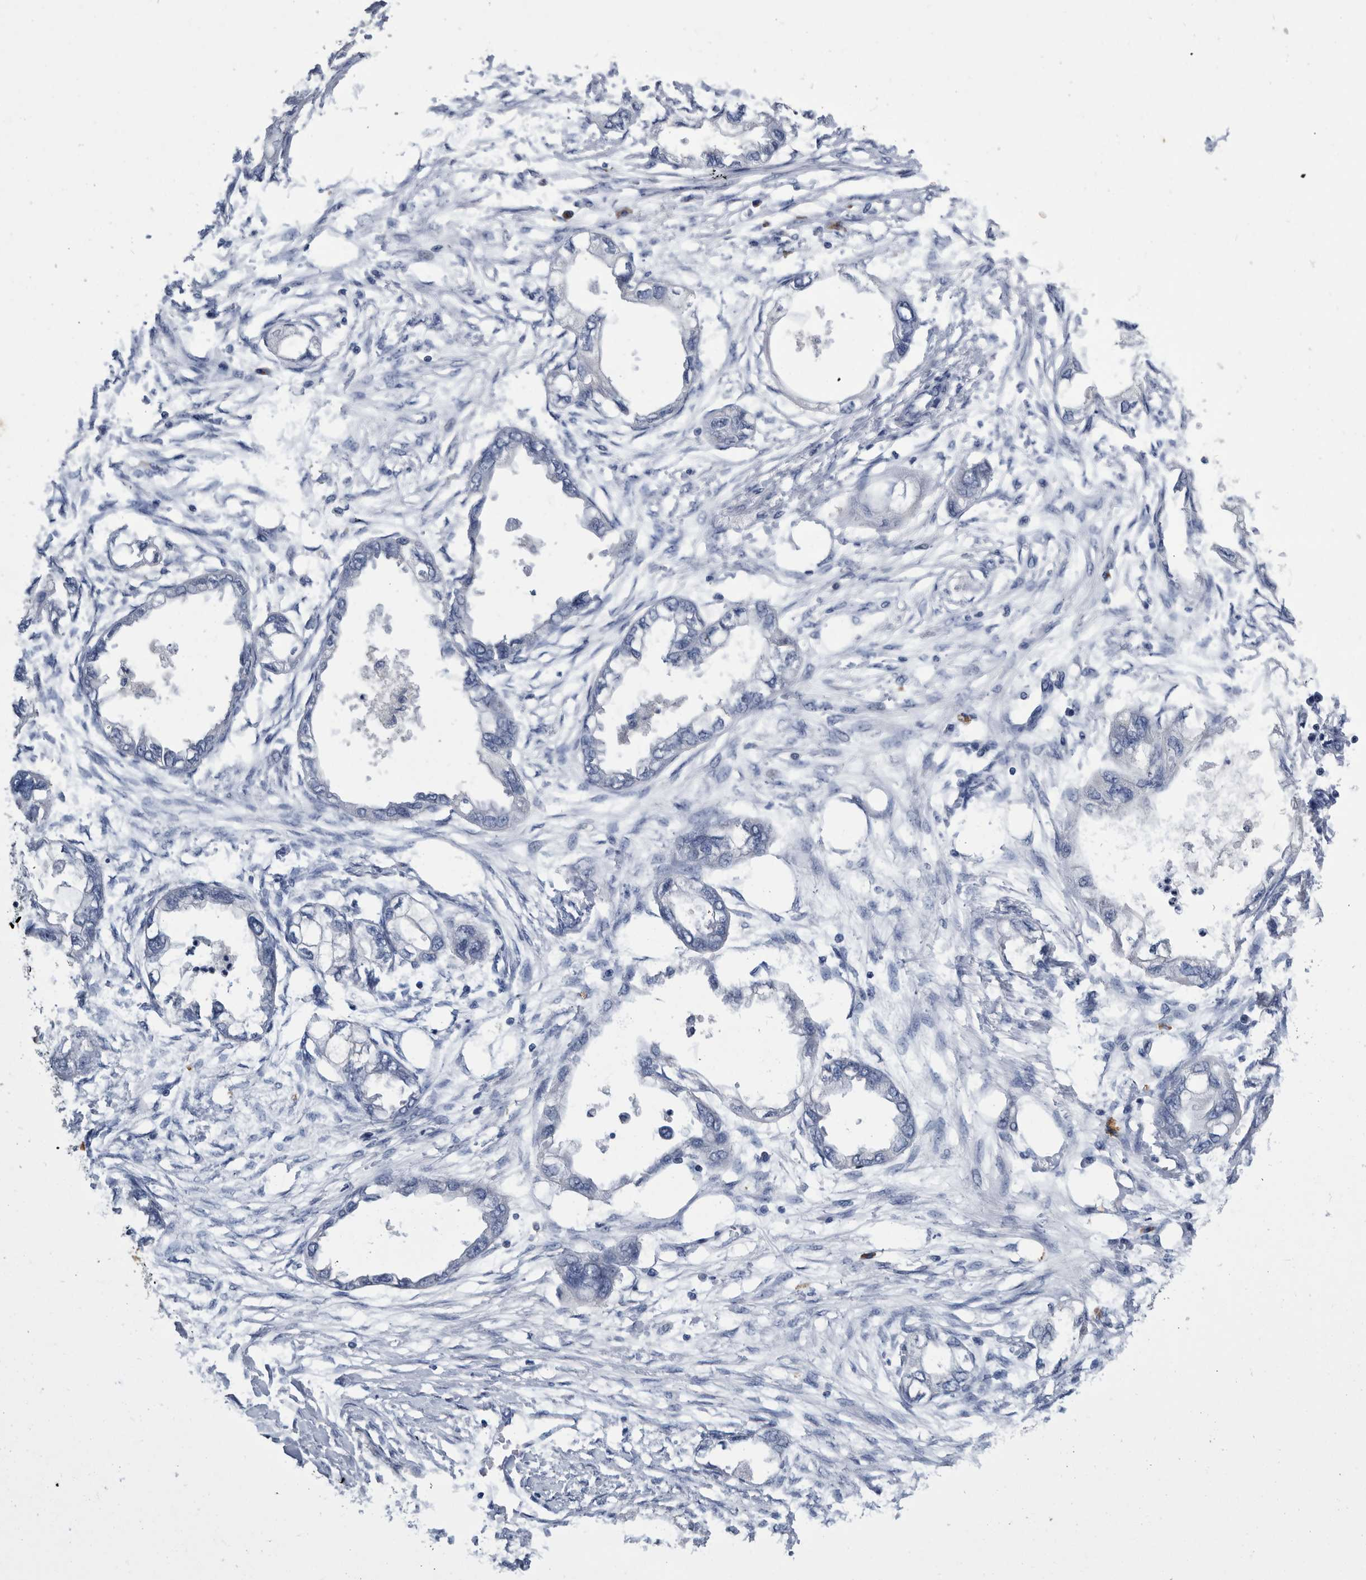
{"staining": {"intensity": "negative", "quantity": "none", "location": "none"}, "tissue": "endometrial cancer", "cell_type": "Tumor cells", "image_type": "cancer", "snomed": [{"axis": "morphology", "description": "Adenocarcinoma, NOS"}, {"axis": "morphology", "description": "Adenocarcinoma, metastatic, NOS"}, {"axis": "topography", "description": "Adipose tissue"}, {"axis": "topography", "description": "Endometrium"}], "caption": "The micrograph demonstrates no significant positivity in tumor cells of endometrial adenocarcinoma.", "gene": "BTBD6", "patient": {"sex": "female", "age": 67}}